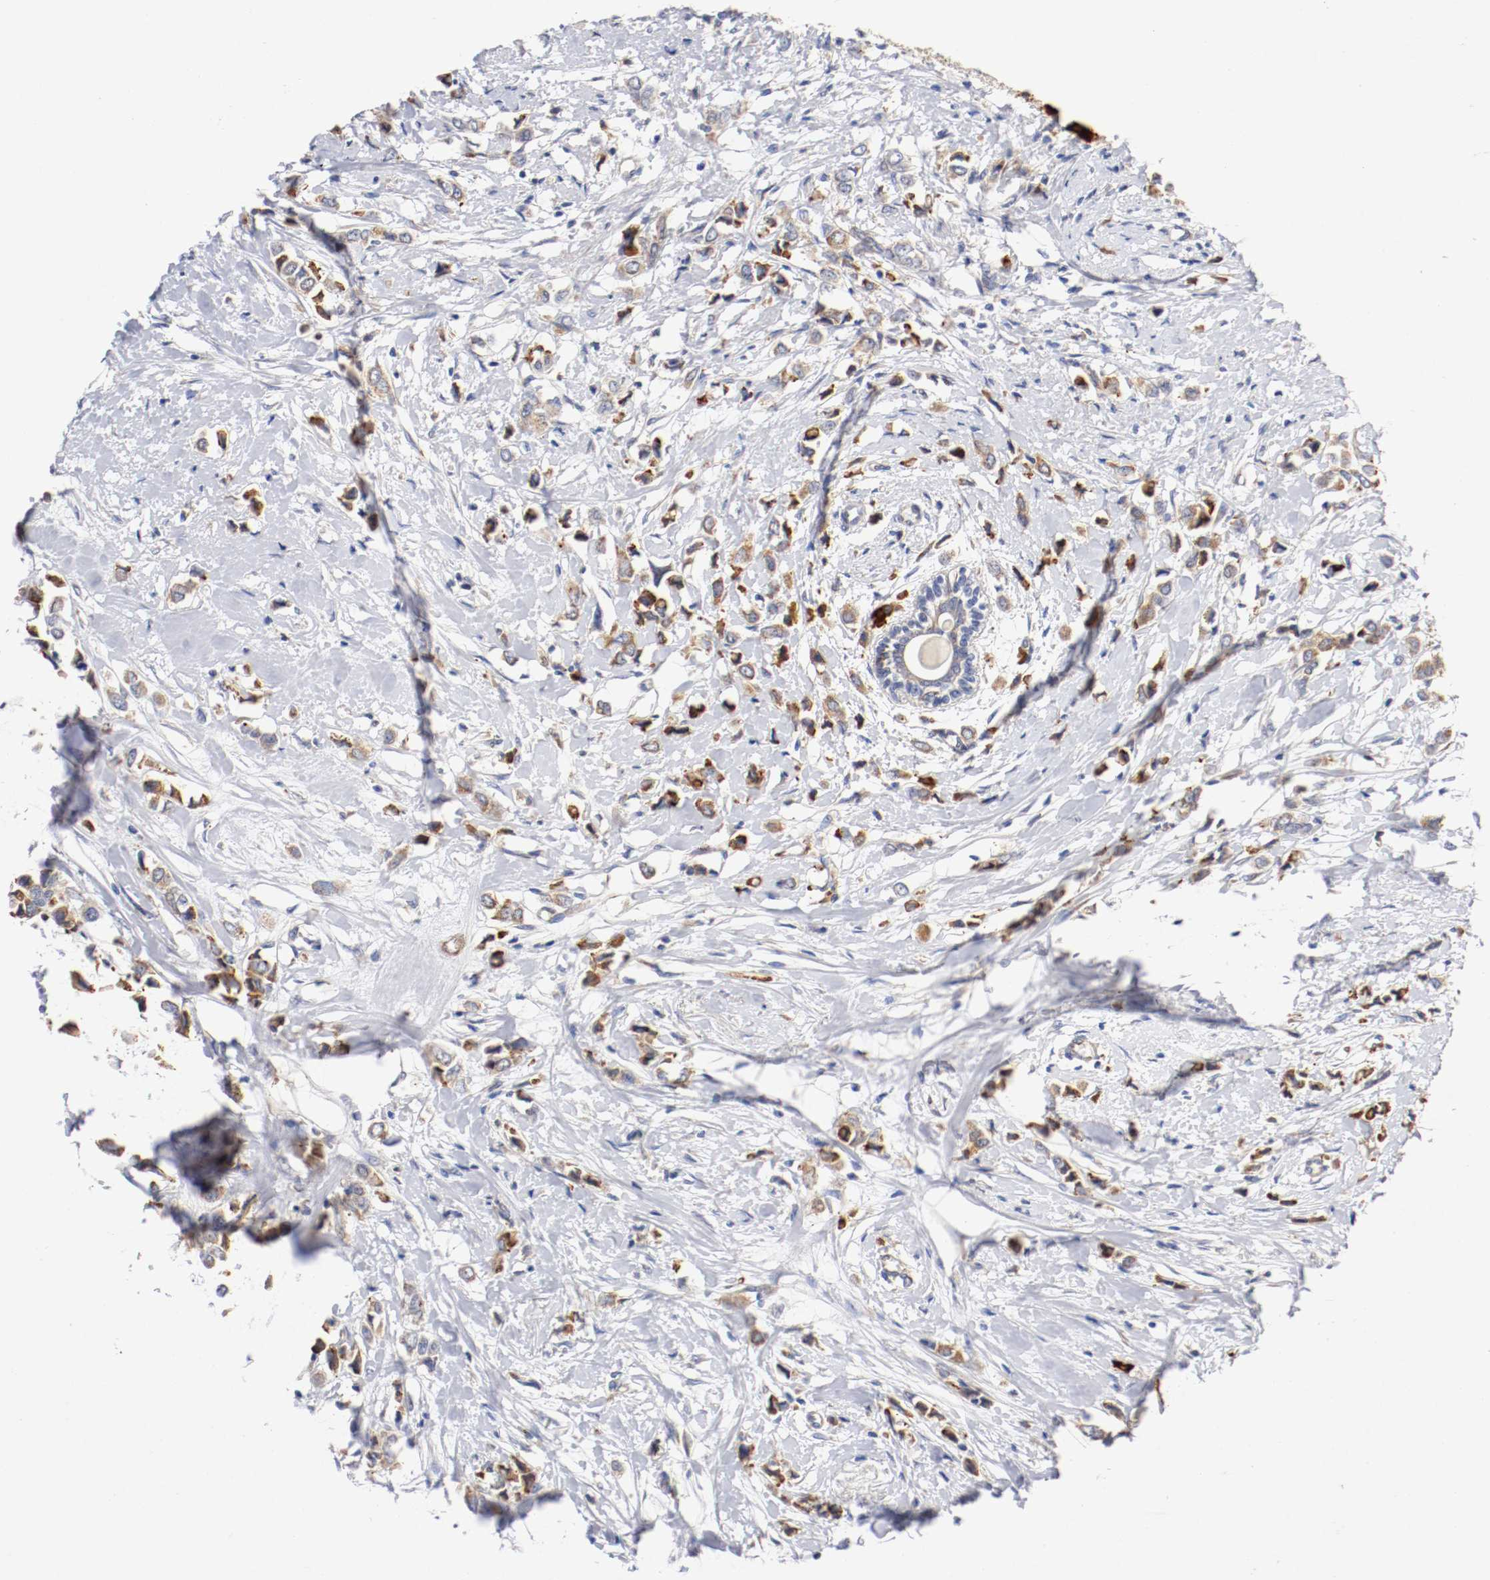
{"staining": {"intensity": "moderate", "quantity": ">75%", "location": "cytoplasmic/membranous"}, "tissue": "breast cancer", "cell_type": "Tumor cells", "image_type": "cancer", "snomed": [{"axis": "morphology", "description": "Lobular carcinoma"}, {"axis": "topography", "description": "Breast"}], "caption": "The micrograph reveals a brown stain indicating the presence of a protein in the cytoplasmic/membranous of tumor cells in breast cancer. Ihc stains the protein of interest in brown and the nuclei are stained blue.", "gene": "TRAF2", "patient": {"sex": "female", "age": 51}}